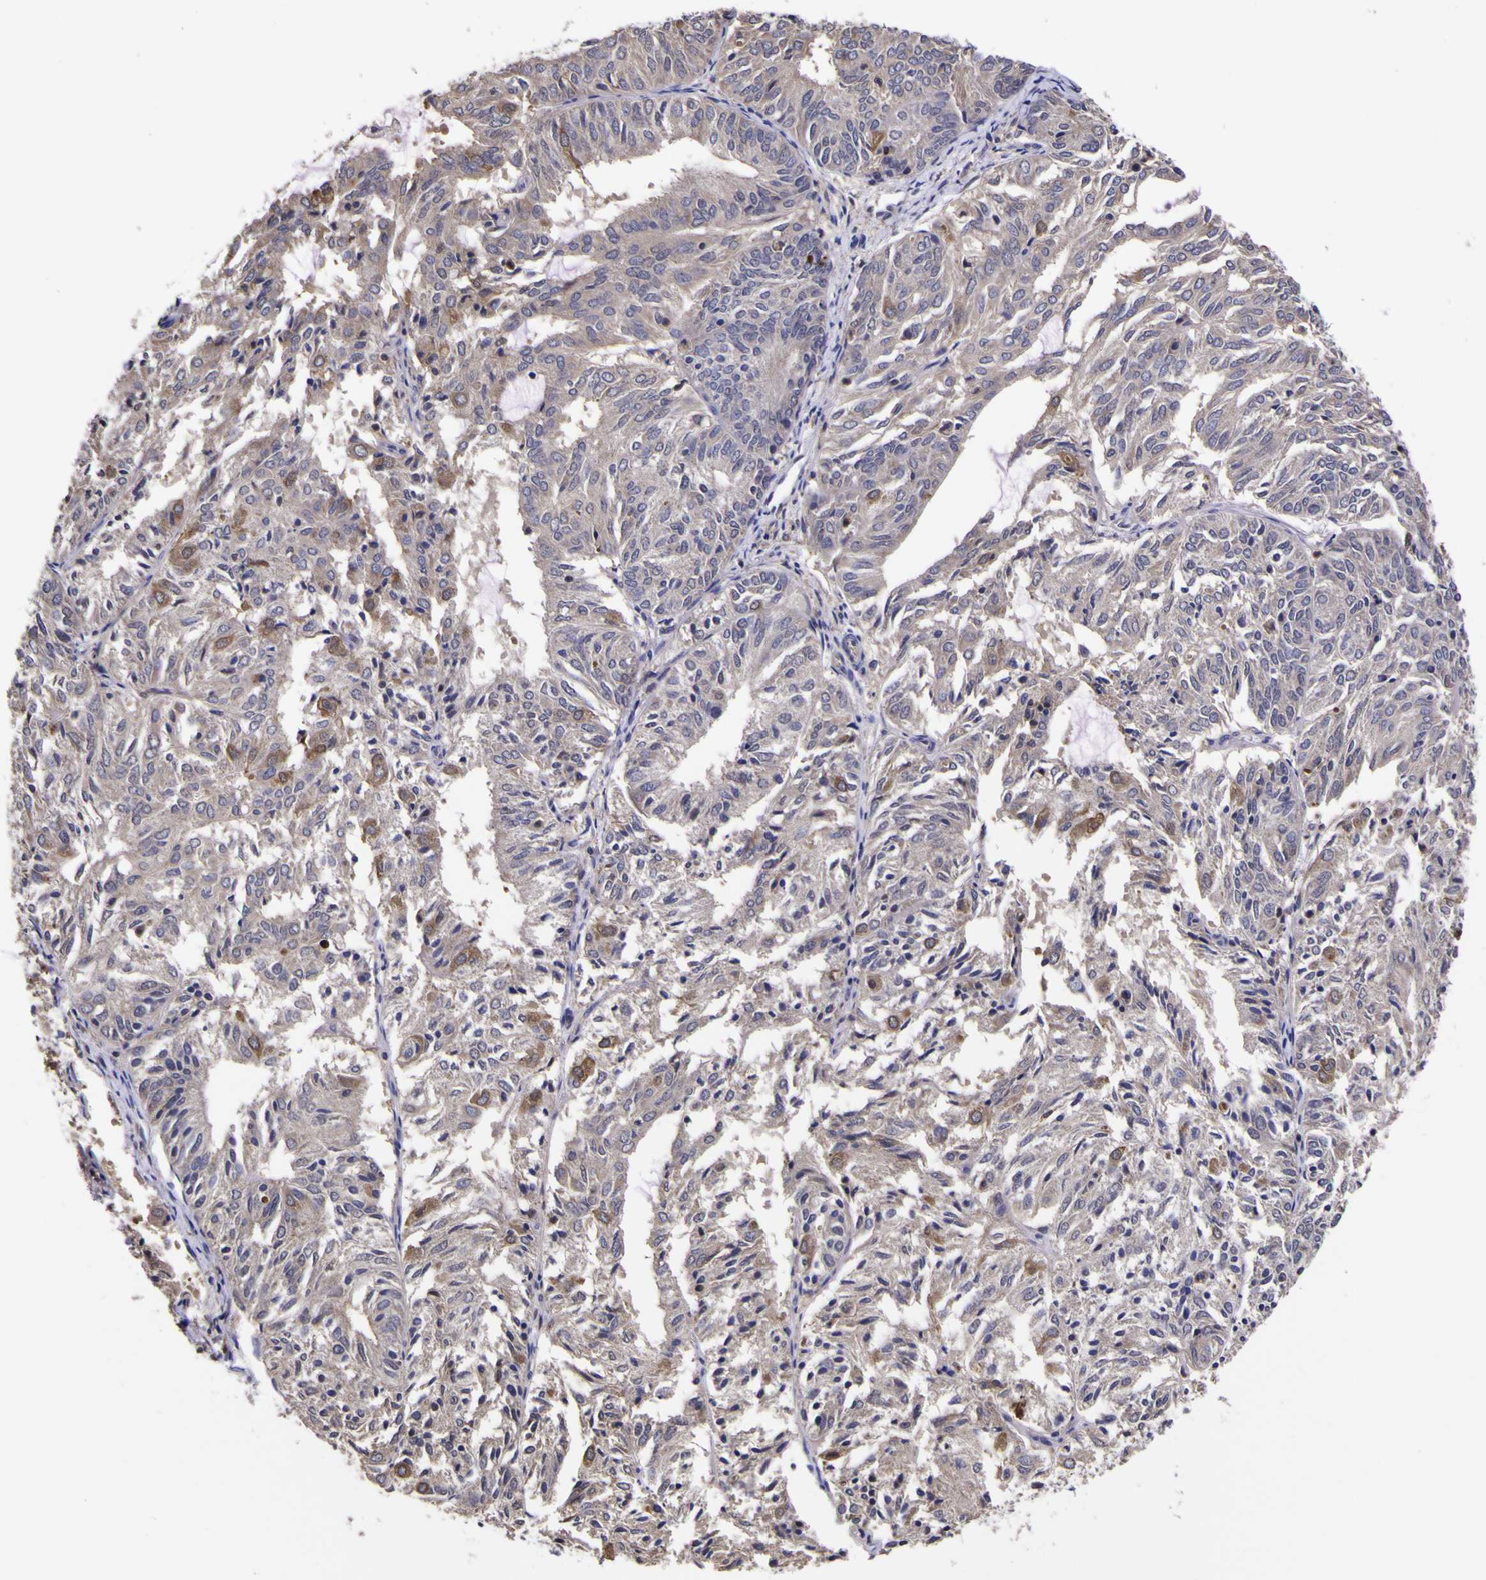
{"staining": {"intensity": "negative", "quantity": "none", "location": "none"}, "tissue": "endometrial cancer", "cell_type": "Tumor cells", "image_type": "cancer", "snomed": [{"axis": "morphology", "description": "Adenocarcinoma, NOS"}, {"axis": "topography", "description": "Uterus"}], "caption": "Micrograph shows no protein staining in tumor cells of adenocarcinoma (endometrial) tissue.", "gene": "MAPK14", "patient": {"sex": "female", "age": 60}}